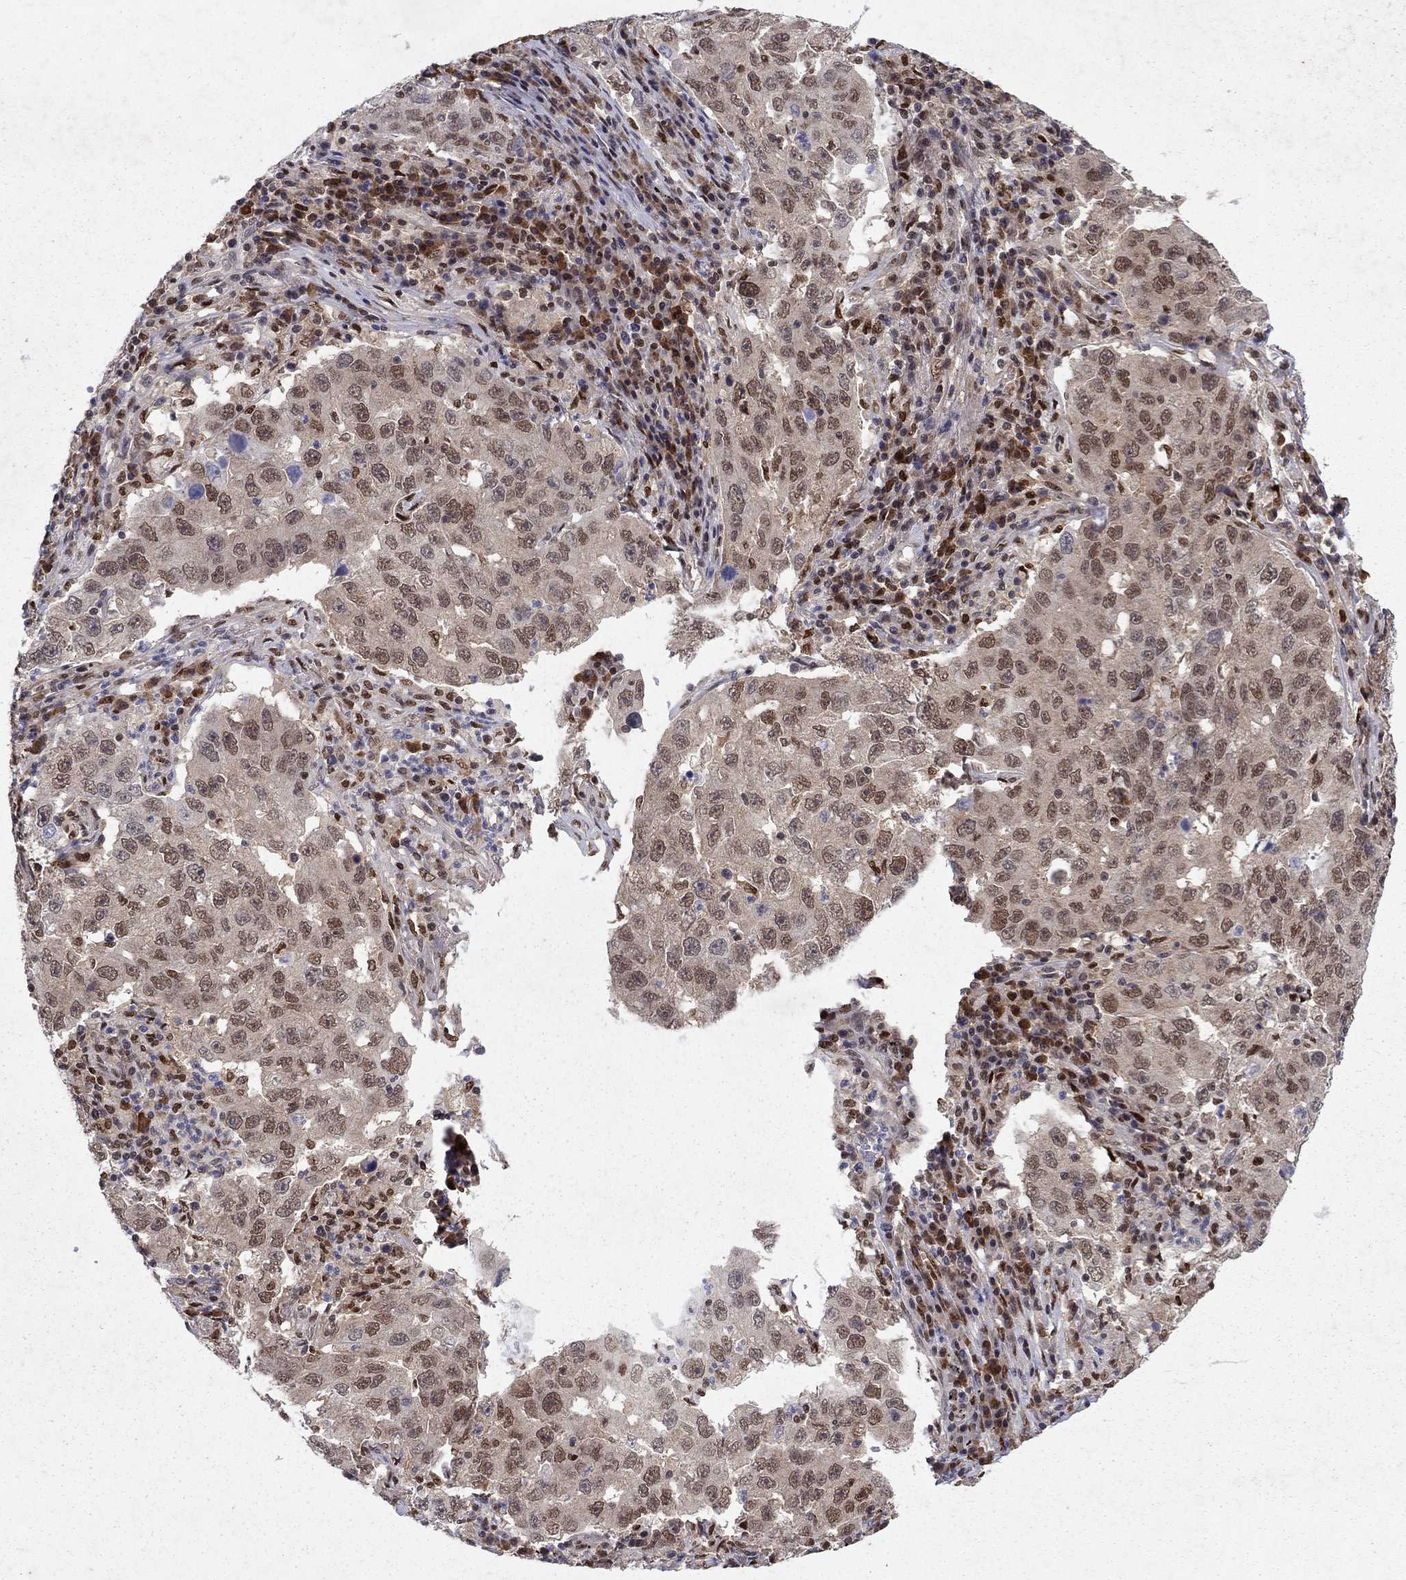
{"staining": {"intensity": "moderate", "quantity": "<25%", "location": "nuclear"}, "tissue": "lung cancer", "cell_type": "Tumor cells", "image_type": "cancer", "snomed": [{"axis": "morphology", "description": "Adenocarcinoma, NOS"}, {"axis": "topography", "description": "Lung"}], "caption": "Tumor cells demonstrate low levels of moderate nuclear staining in about <25% of cells in human lung cancer.", "gene": "CRTC1", "patient": {"sex": "male", "age": 73}}